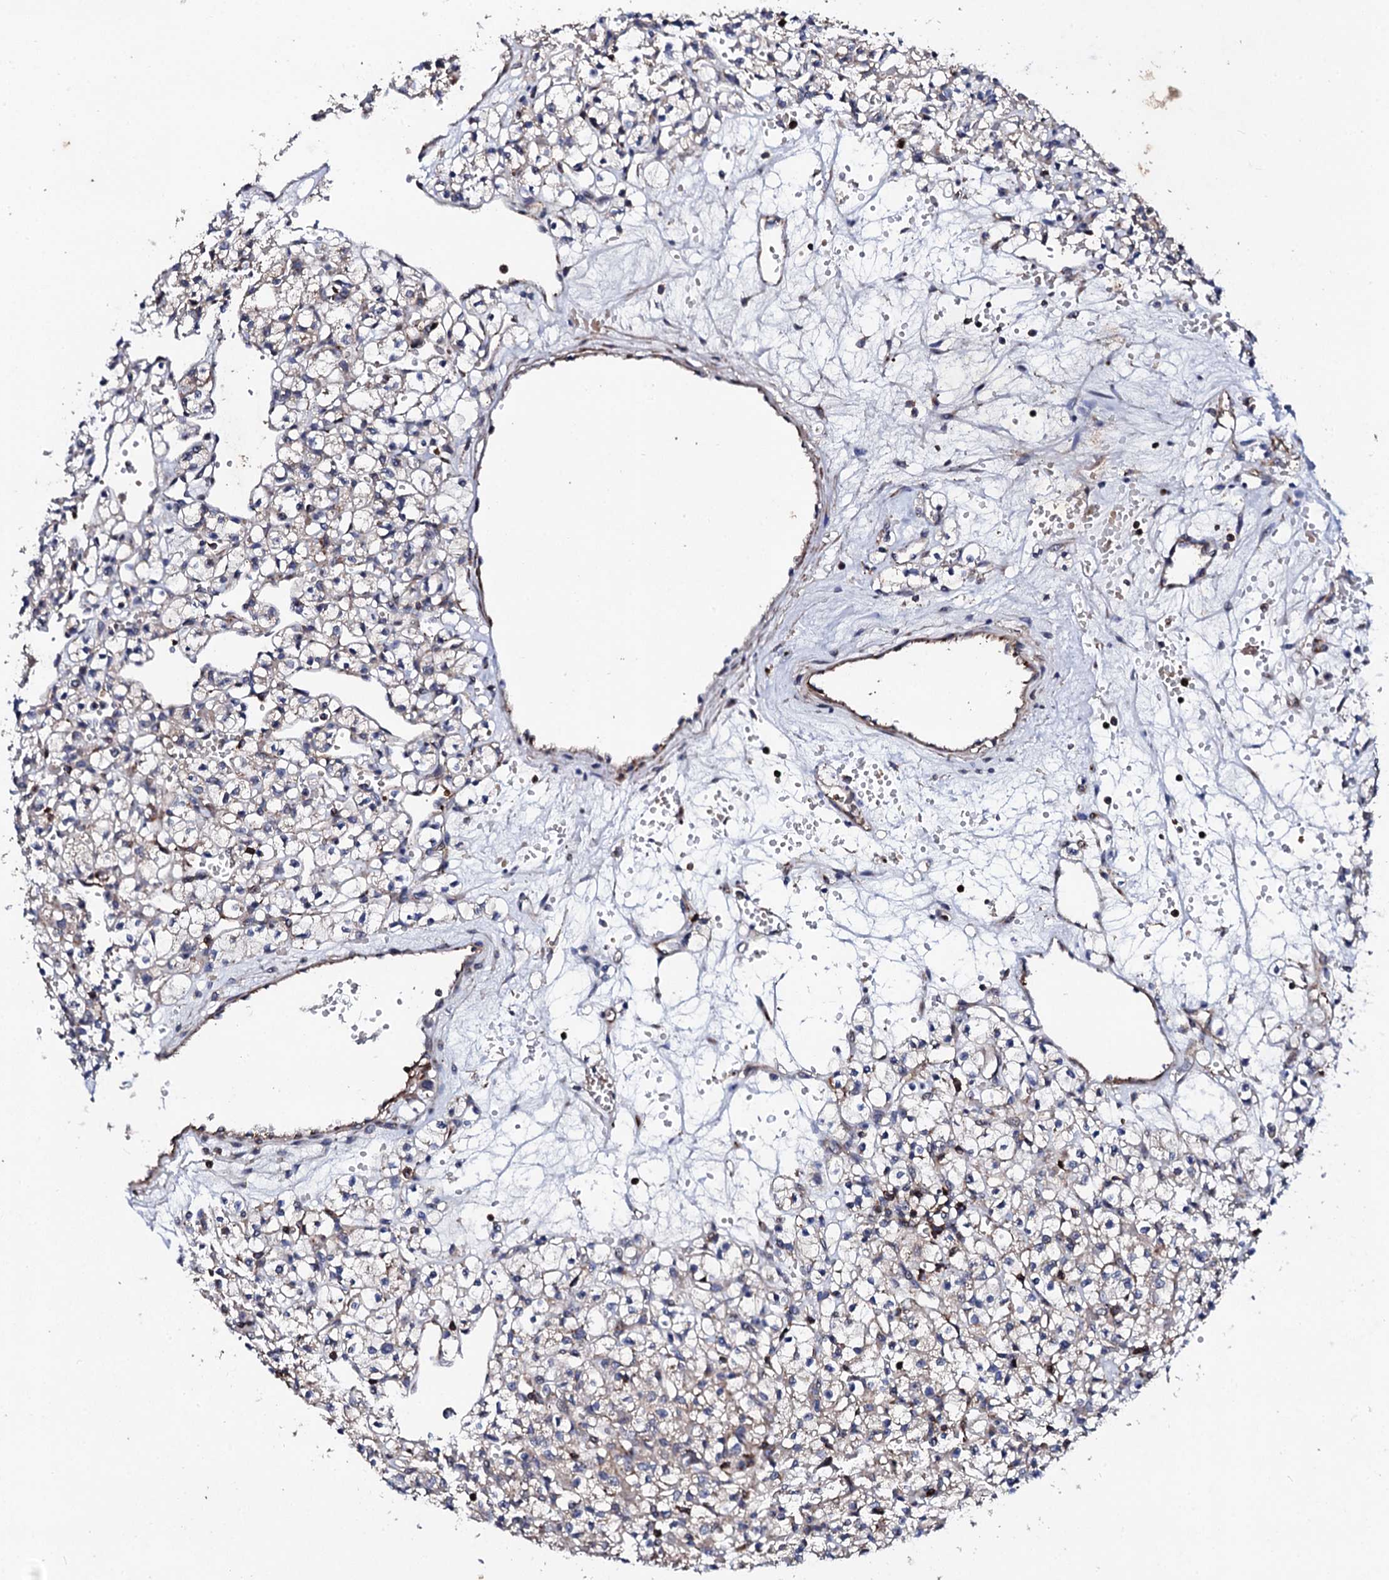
{"staining": {"intensity": "weak", "quantity": "<25%", "location": "cytoplasmic/membranous"}, "tissue": "renal cancer", "cell_type": "Tumor cells", "image_type": "cancer", "snomed": [{"axis": "morphology", "description": "Adenocarcinoma, NOS"}, {"axis": "topography", "description": "Kidney"}], "caption": "DAB (3,3'-diaminobenzidine) immunohistochemical staining of human renal cancer exhibits no significant staining in tumor cells.", "gene": "GTPBP4", "patient": {"sex": "female", "age": 59}}